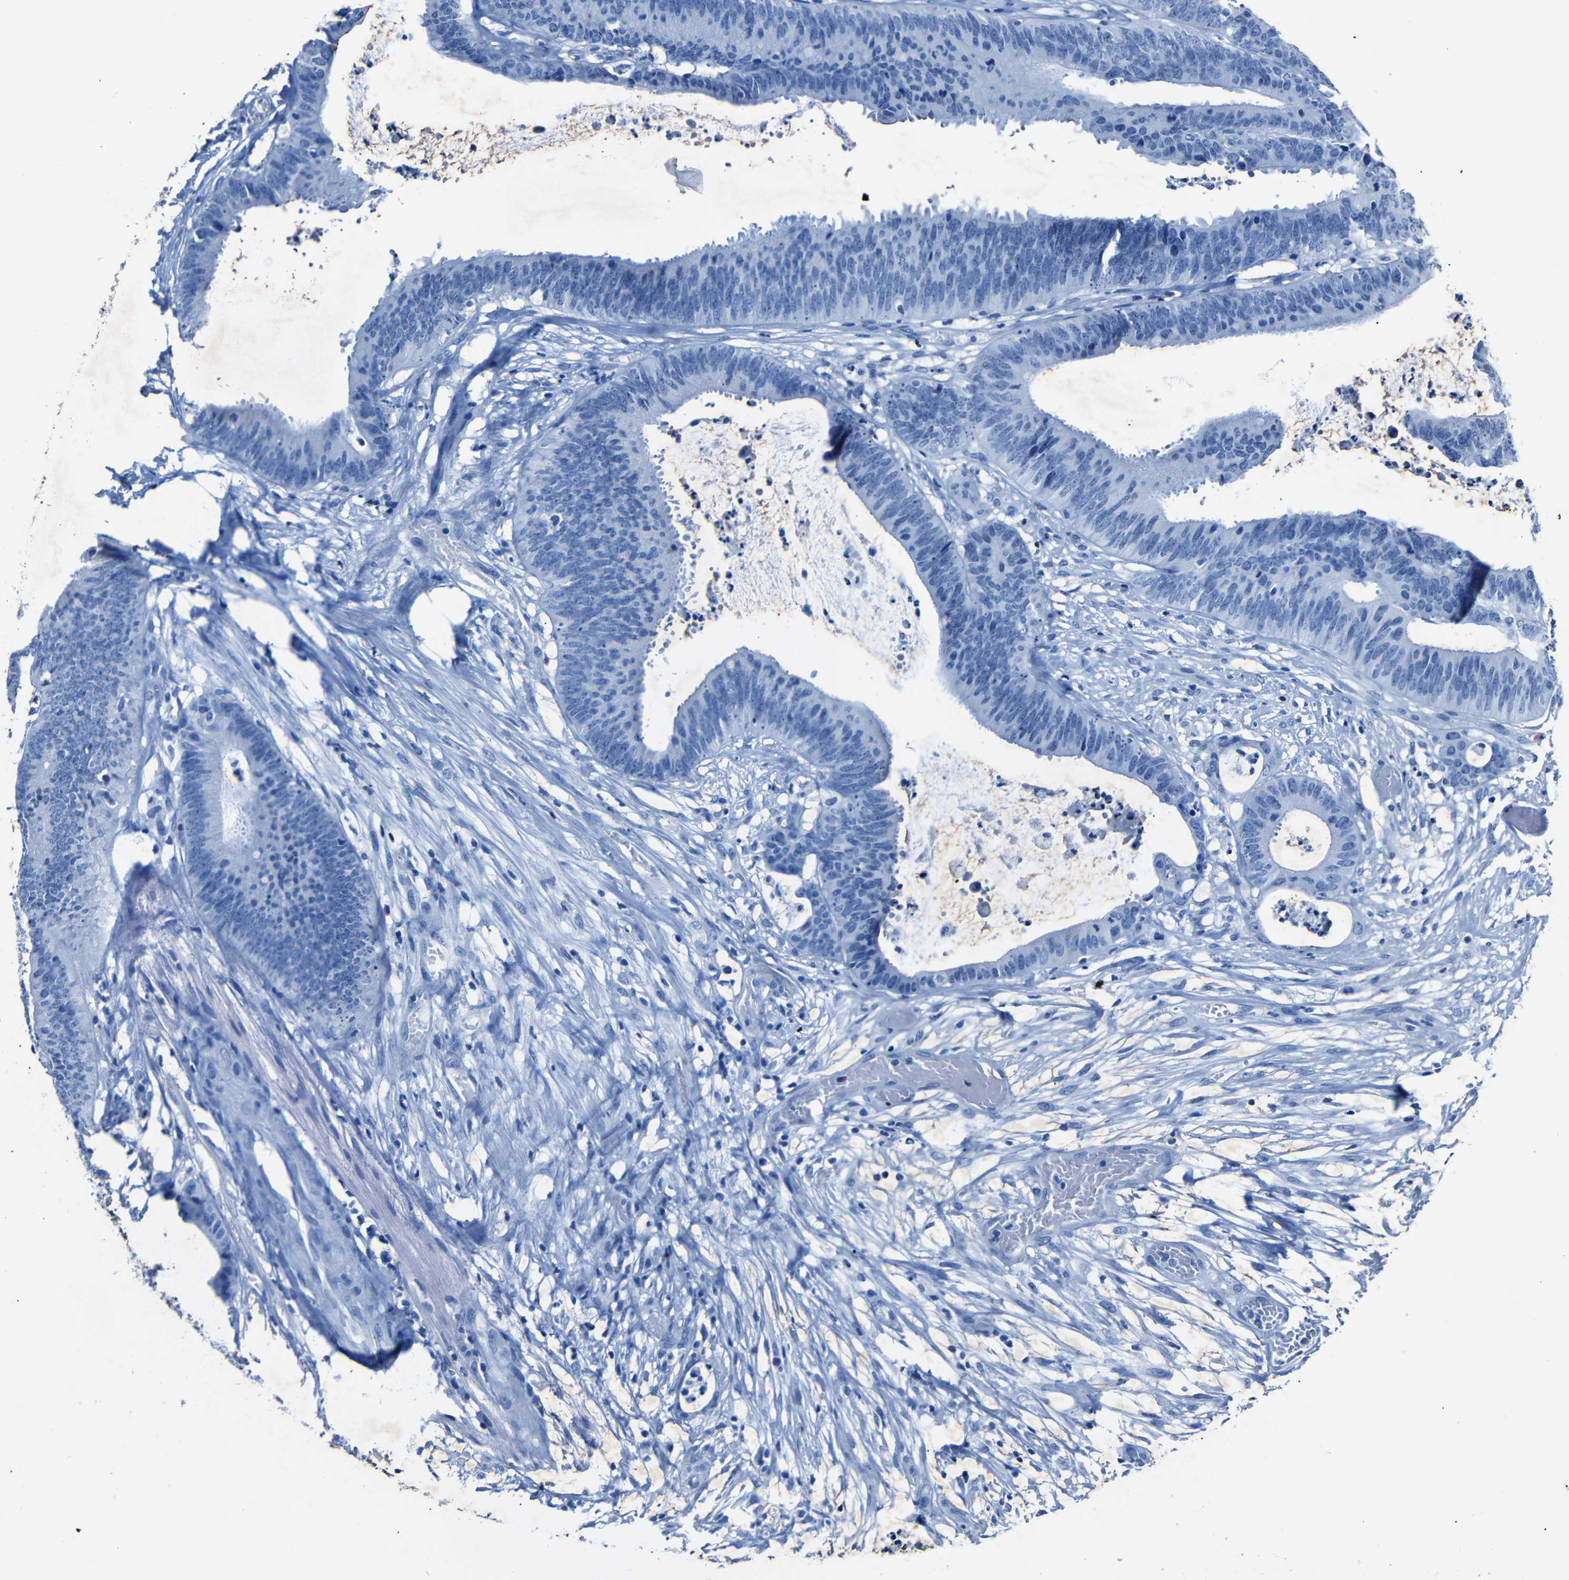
{"staining": {"intensity": "negative", "quantity": "none", "location": "none"}, "tissue": "colorectal cancer", "cell_type": "Tumor cells", "image_type": "cancer", "snomed": [{"axis": "morphology", "description": "Adenocarcinoma, NOS"}, {"axis": "topography", "description": "Rectum"}], "caption": "This is an IHC image of colorectal adenocarcinoma. There is no expression in tumor cells.", "gene": "CLDN11", "patient": {"sex": "female", "age": 66}}